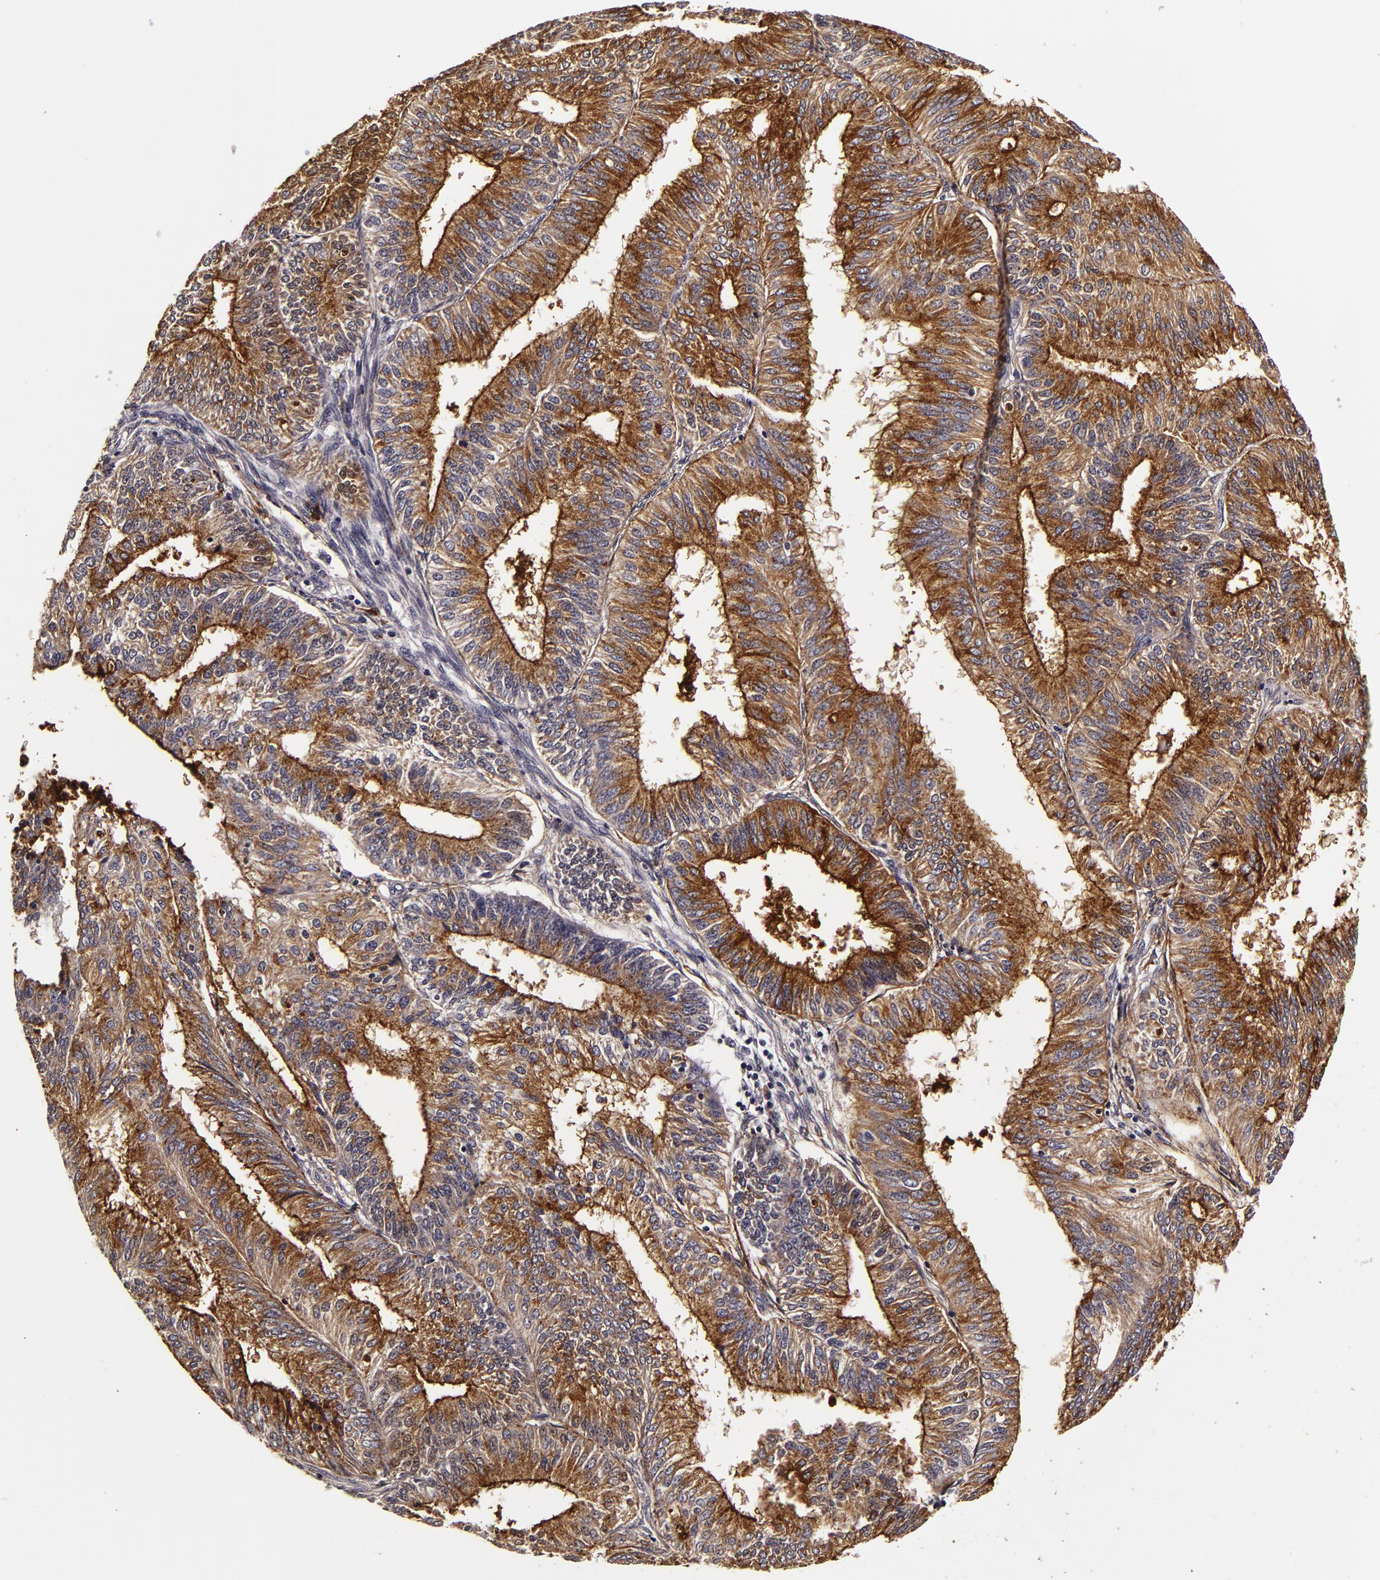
{"staining": {"intensity": "moderate", "quantity": ">75%", "location": "cytoplasmic/membranous"}, "tissue": "endometrial cancer", "cell_type": "Tumor cells", "image_type": "cancer", "snomed": [{"axis": "morphology", "description": "Adenocarcinoma, NOS"}, {"axis": "topography", "description": "Endometrium"}], "caption": "This photomicrograph exhibits endometrial cancer (adenocarcinoma) stained with IHC to label a protein in brown. The cytoplasmic/membranous of tumor cells show moderate positivity for the protein. Nuclei are counter-stained blue.", "gene": "LGALS3BP", "patient": {"sex": "female", "age": 55}}